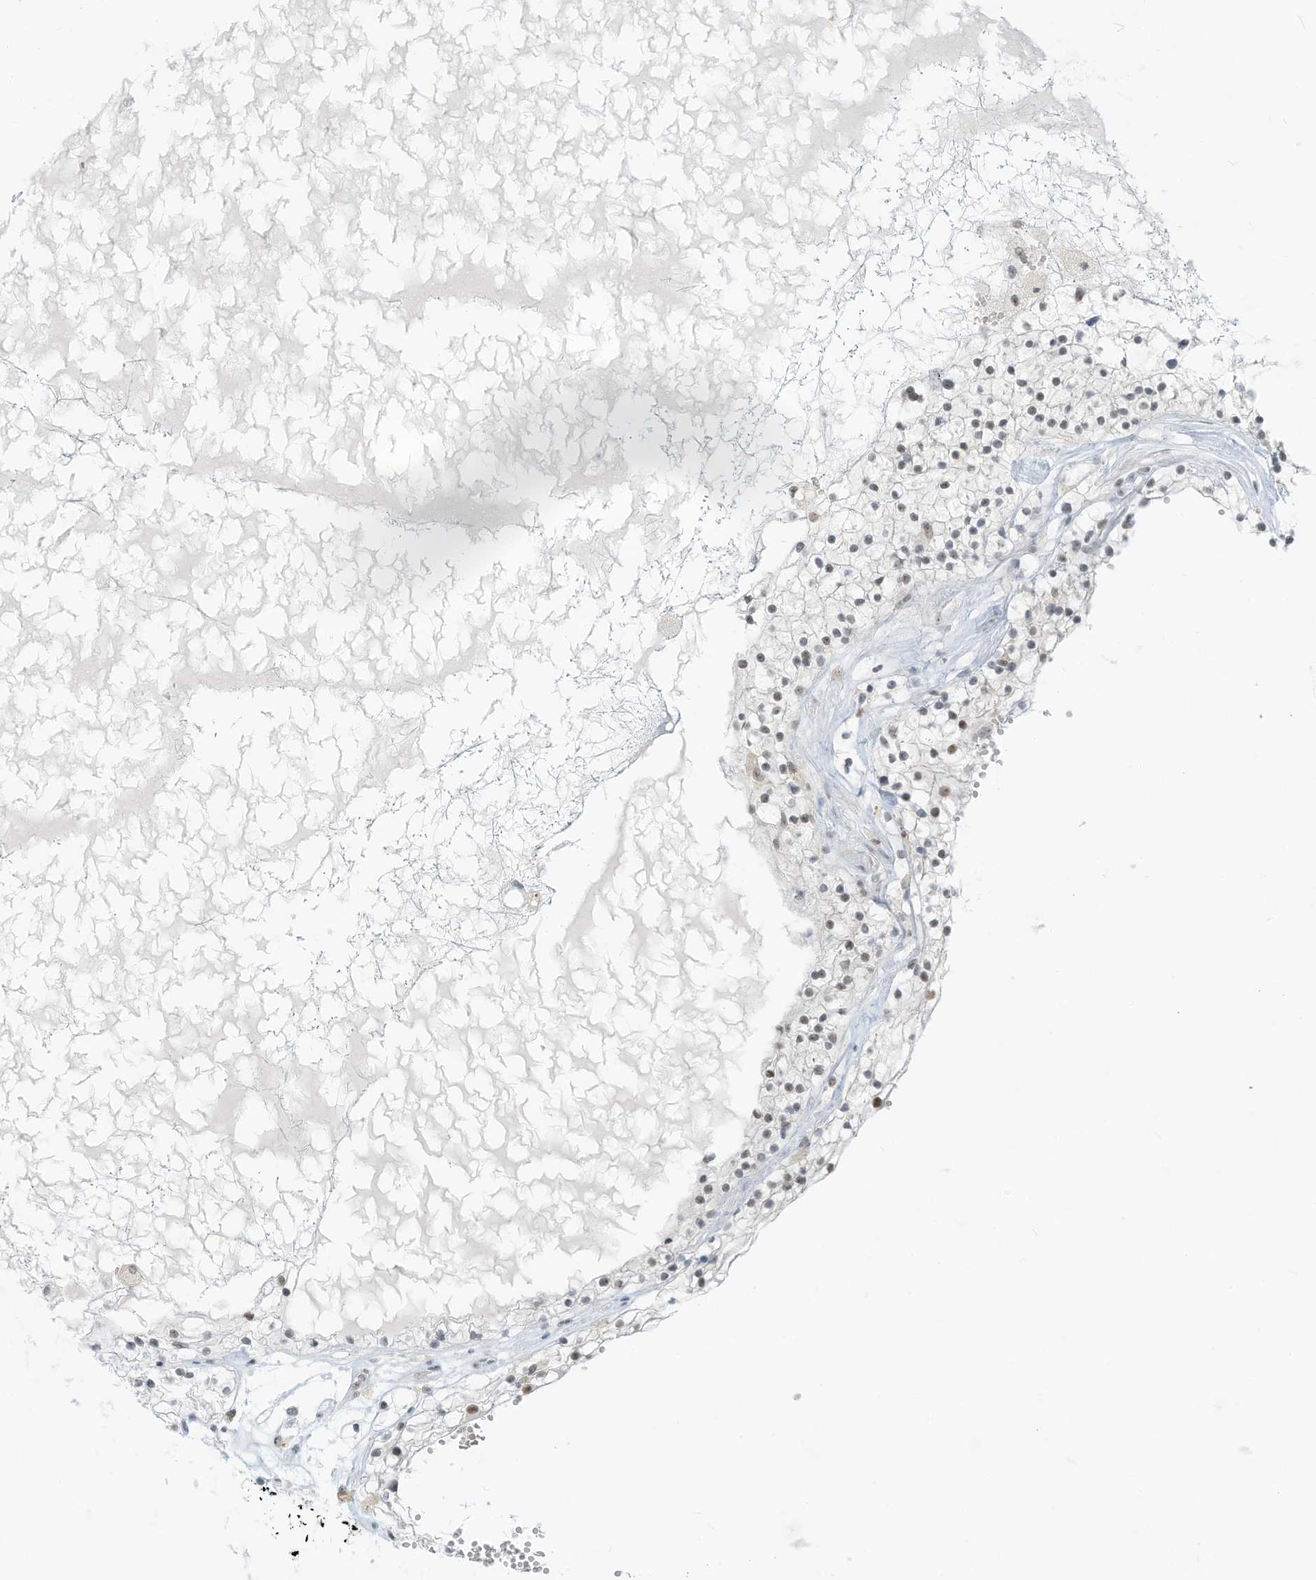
{"staining": {"intensity": "weak", "quantity": "<25%", "location": "nuclear"}, "tissue": "renal cancer", "cell_type": "Tumor cells", "image_type": "cancer", "snomed": [{"axis": "morphology", "description": "Normal tissue, NOS"}, {"axis": "morphology", "description": "Adenocarcinoma, NOS"}, {"axis": "topography", "description": "Kidney"}], "caption": "High power microscopy histopathology image of an IHC photomicrograph of adenocarcinoma (renal), revealing no significant expression in tumor cells.", "gene": "PGC", "patient": {"sex": "male", "age": 68}}